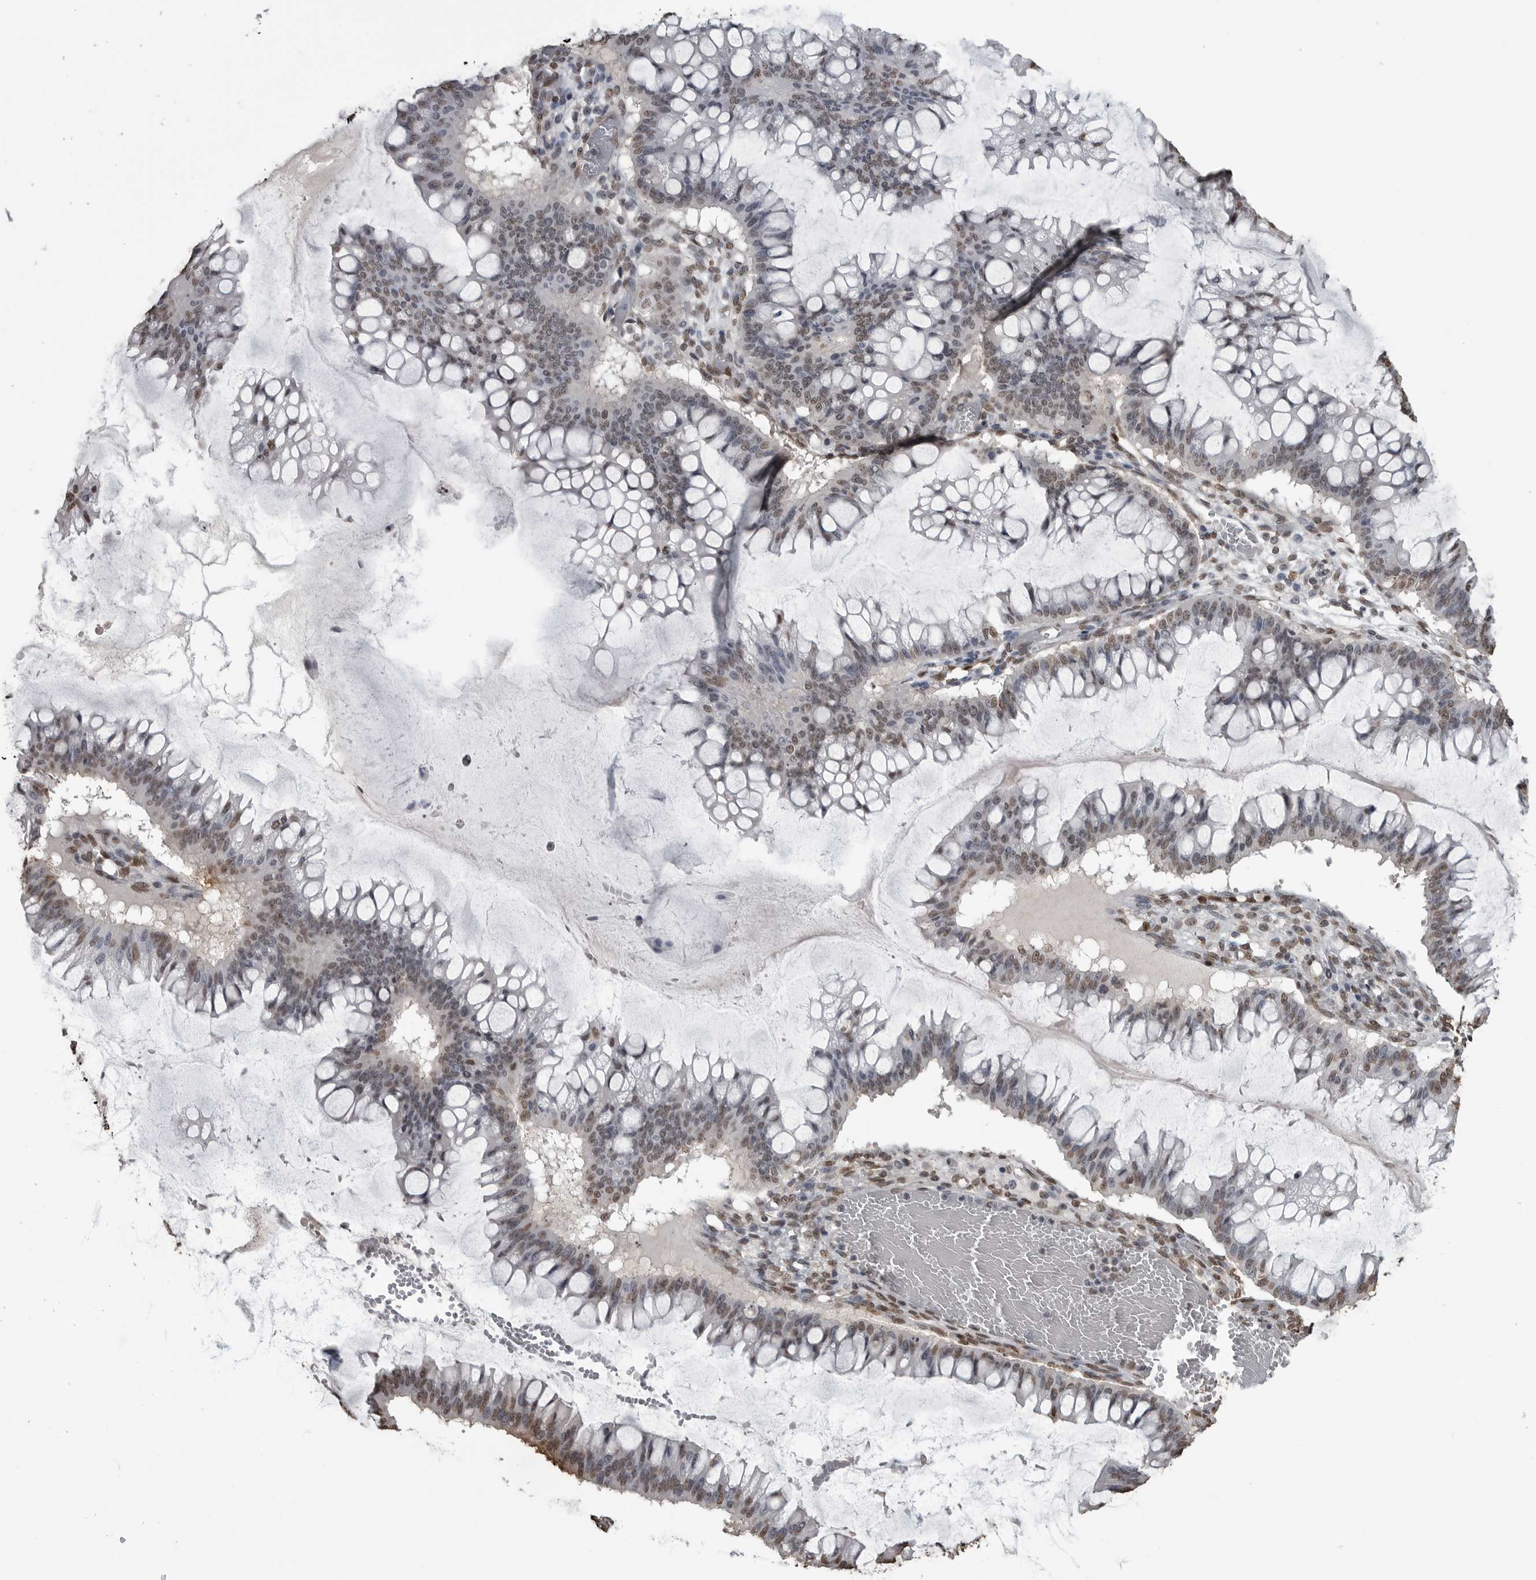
{"staining": {"intensity": "weak", "quantity": "25%-75%", "location": "nuclear"}, "tissue": "ovarian cancer", "cell_type": "Tumor cells", "image_type": "cancer", "snomed": [{"axis": "morphology", "description": "Cystadenocarcinoma, mucinous, NOS"}, {"axis": "topography", "description": "Ovary"}], "caption": "DAB (3,3'-diaminobenzidine) immunohistochemical staining of human mucinous cystadenocarcinoma (ovarian) demonstrates weak nuclear protein expression in about 25%-75% of tumor cells.", "gene": "SMAD2", "patient": {"sex": "female", "age": 73}}